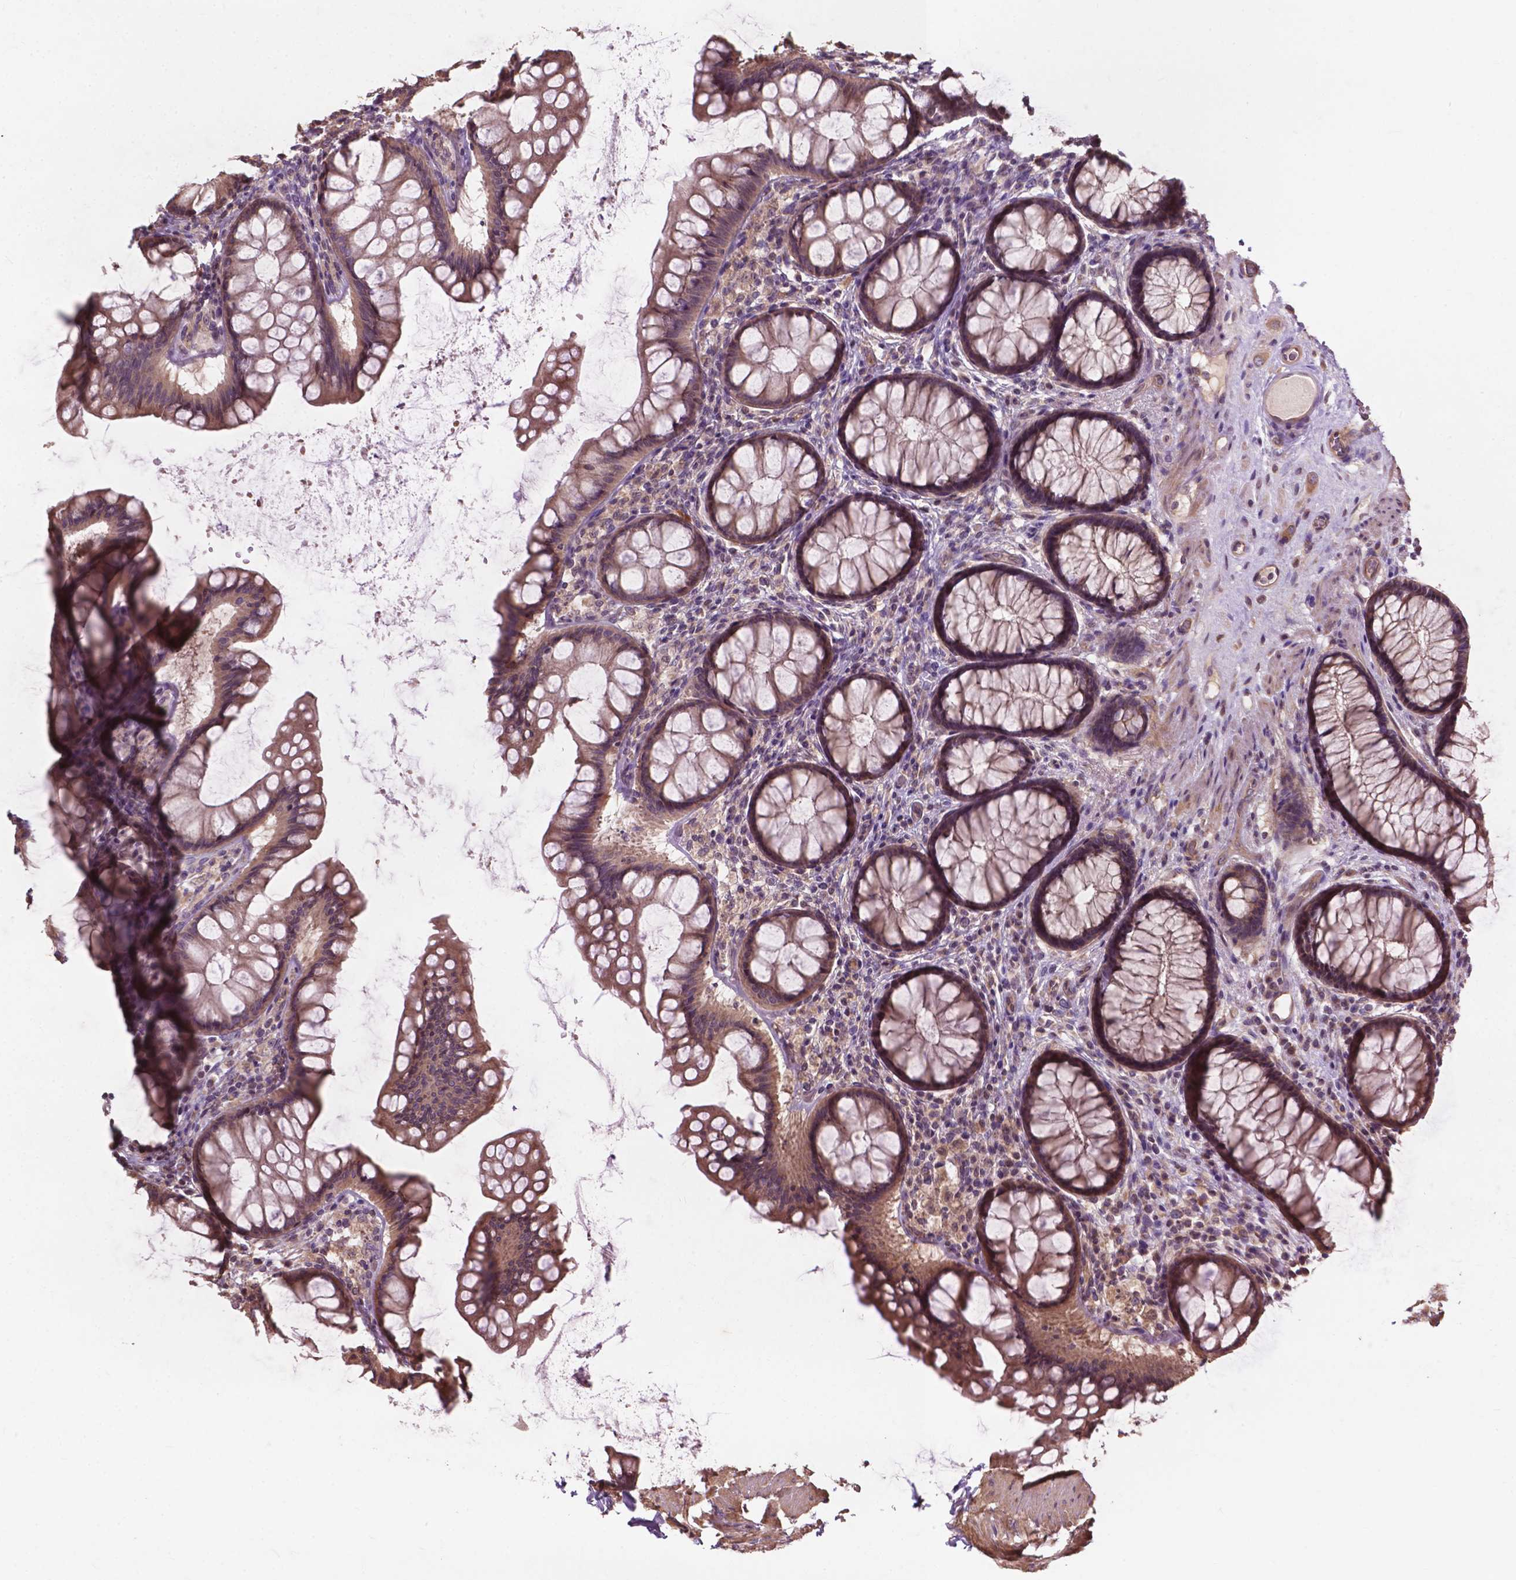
{"staining": {"intensity": "weak", "quantity": ">75%", "location": "cytoplasmic/membranous"}, "tissue": "colon", "cell_type": "Endothelial cells", "image_type": "normal", "snomed": [{"axis": "morphology", "description": "Normal tissue, NOS"}, {"axis": "topography", "description": "Colon"}], "caption": "Immunohistochemistry (DAB (3,3'-diaminobenzidine)) staining of benign human colon shows weak cytoplasmic/membranous protein staining in approximately >75% of endothelial cells. Immunohistochemistry (ihc) stains the protein in brown and the nuclei are stained blue.", "gene": "CDC42BPA", "patient": {"sex": "female", "age": 65}}